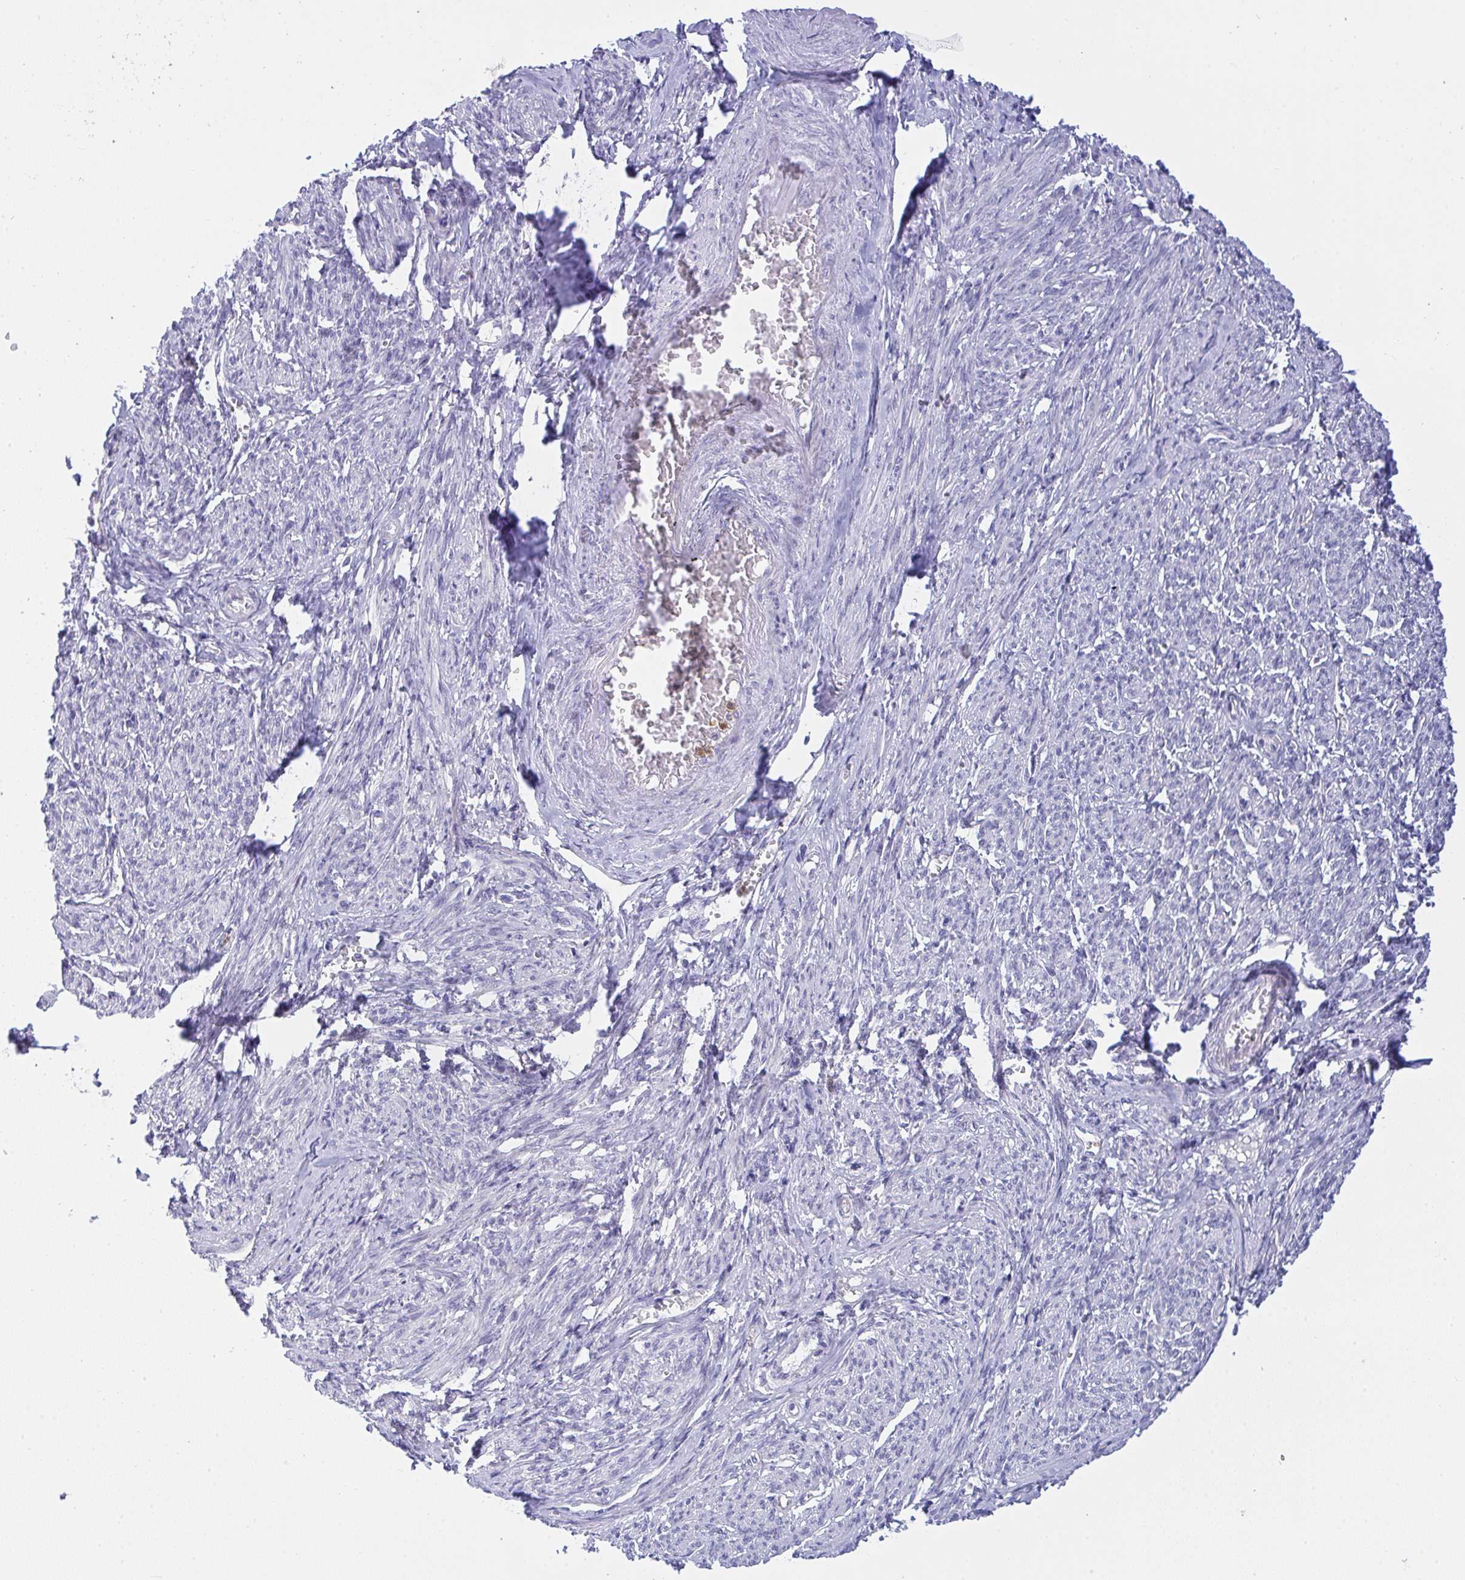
{"staining": {"intensity": "negative", "quantity": "none", "location": "none"}, "tissue": "smooth muscle", "cell_type": "Smooth muscle cells", "image_type": "normal", "snomed": [{"axis": "morphology", "description": "Normal tissue, NOS"}, {"axis": "topography", "description": "Smooth muscle"}], "caption": "This is a image of IHC staining of benign smooth muscle, which shows no staining in smooth muscle cells. (DAB immunohistochemistry (IHC), high magnification).", "gene": "ZNF554", "patient": {"sex": "female", "age": 65}}